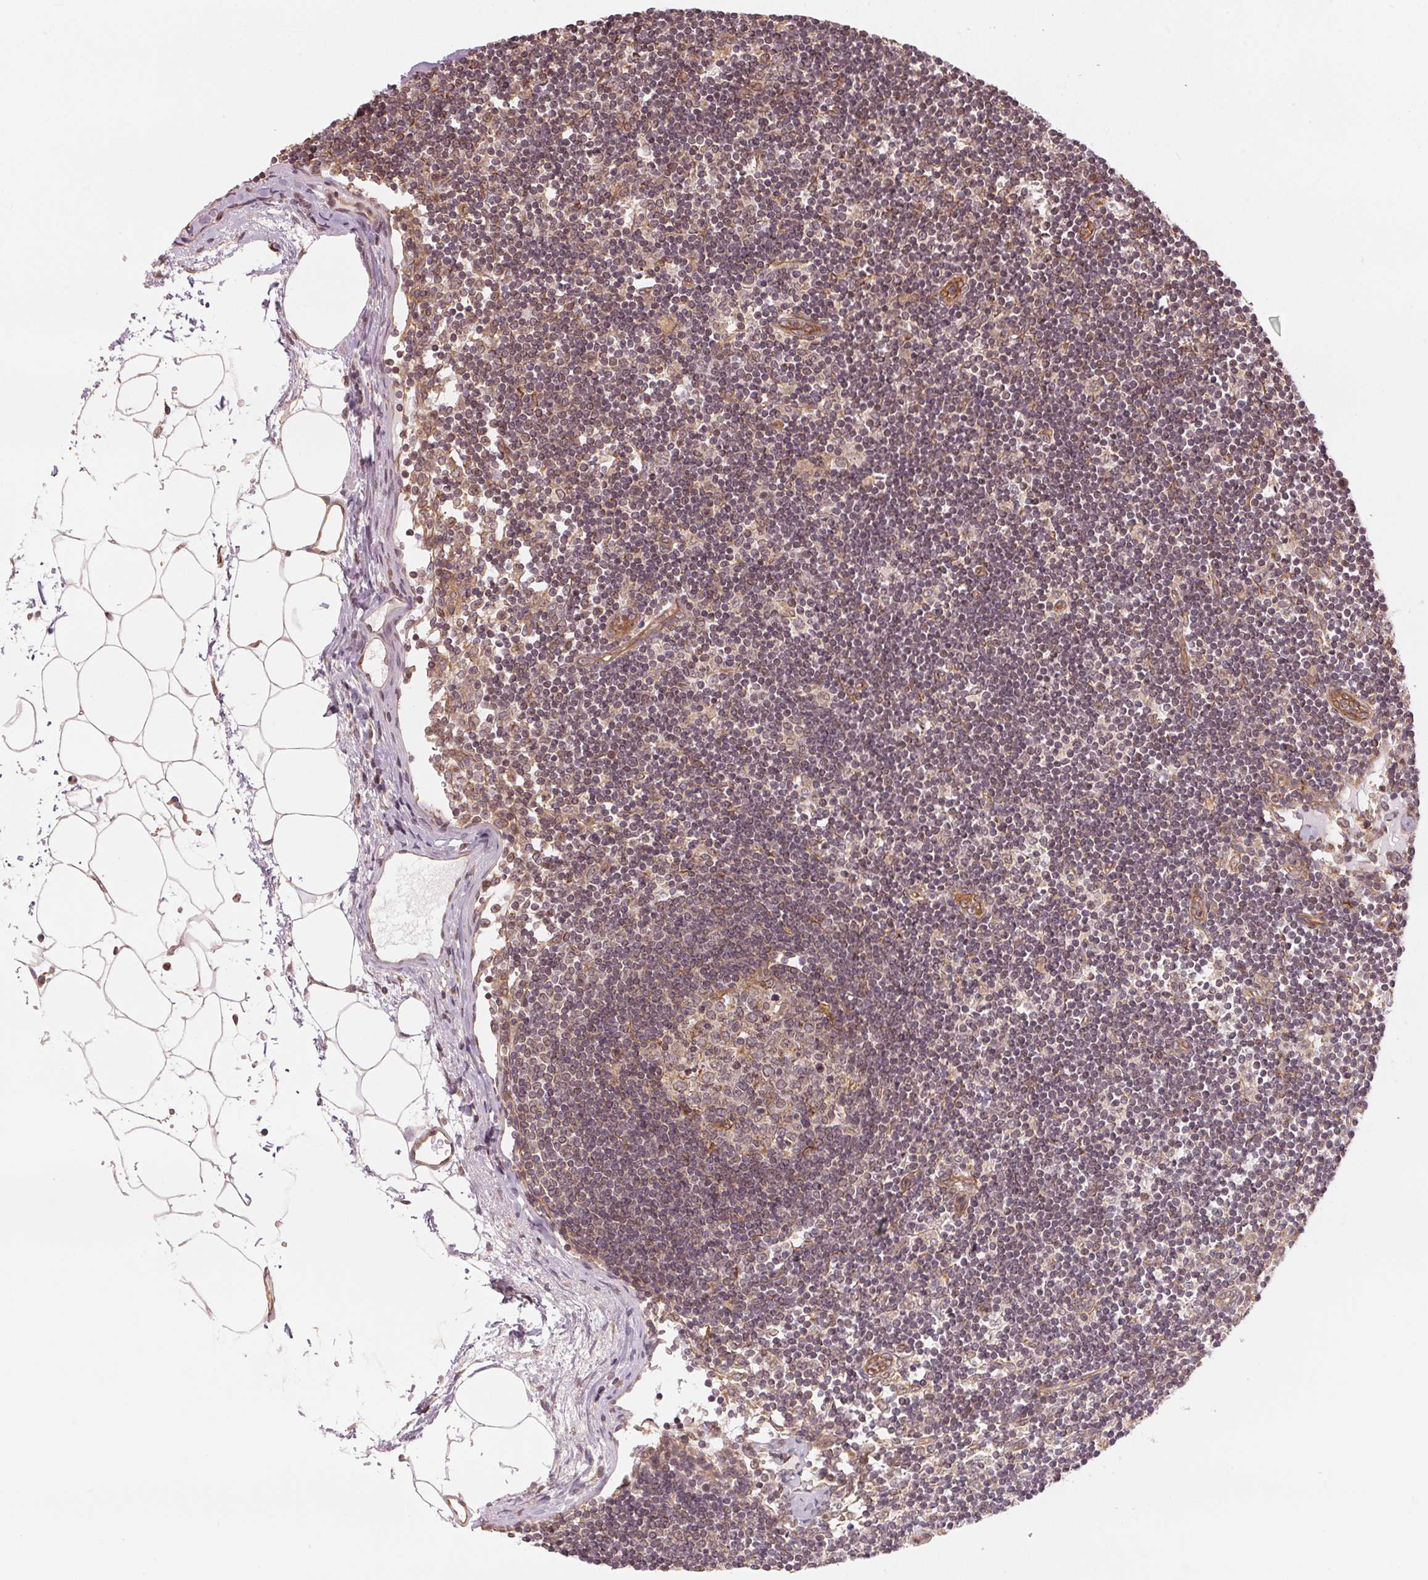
{"staining": {"intensity": "moderate", "quantity": "25%-75%", "location": "cytoplasmic/membranous"}, "tissue": "lymph node", "cell_type": "Germinal center cells", "image_type": "normal", "snomed": [{"axis": "morphology", "description": "Normal tissue, NOS"}, {"axis": "topography", "description": "Lymph node"}], "caption": "DAB (3,3'-diaminobenzidine) immunohistochemical staining of unremarkable lymph node exhibits moderate cytoplasmic/membranous protein positivity in about 25%-75% of germinal center cells.", "gene": "STRN4", "patient": {"sex": "female", "age": 65}}